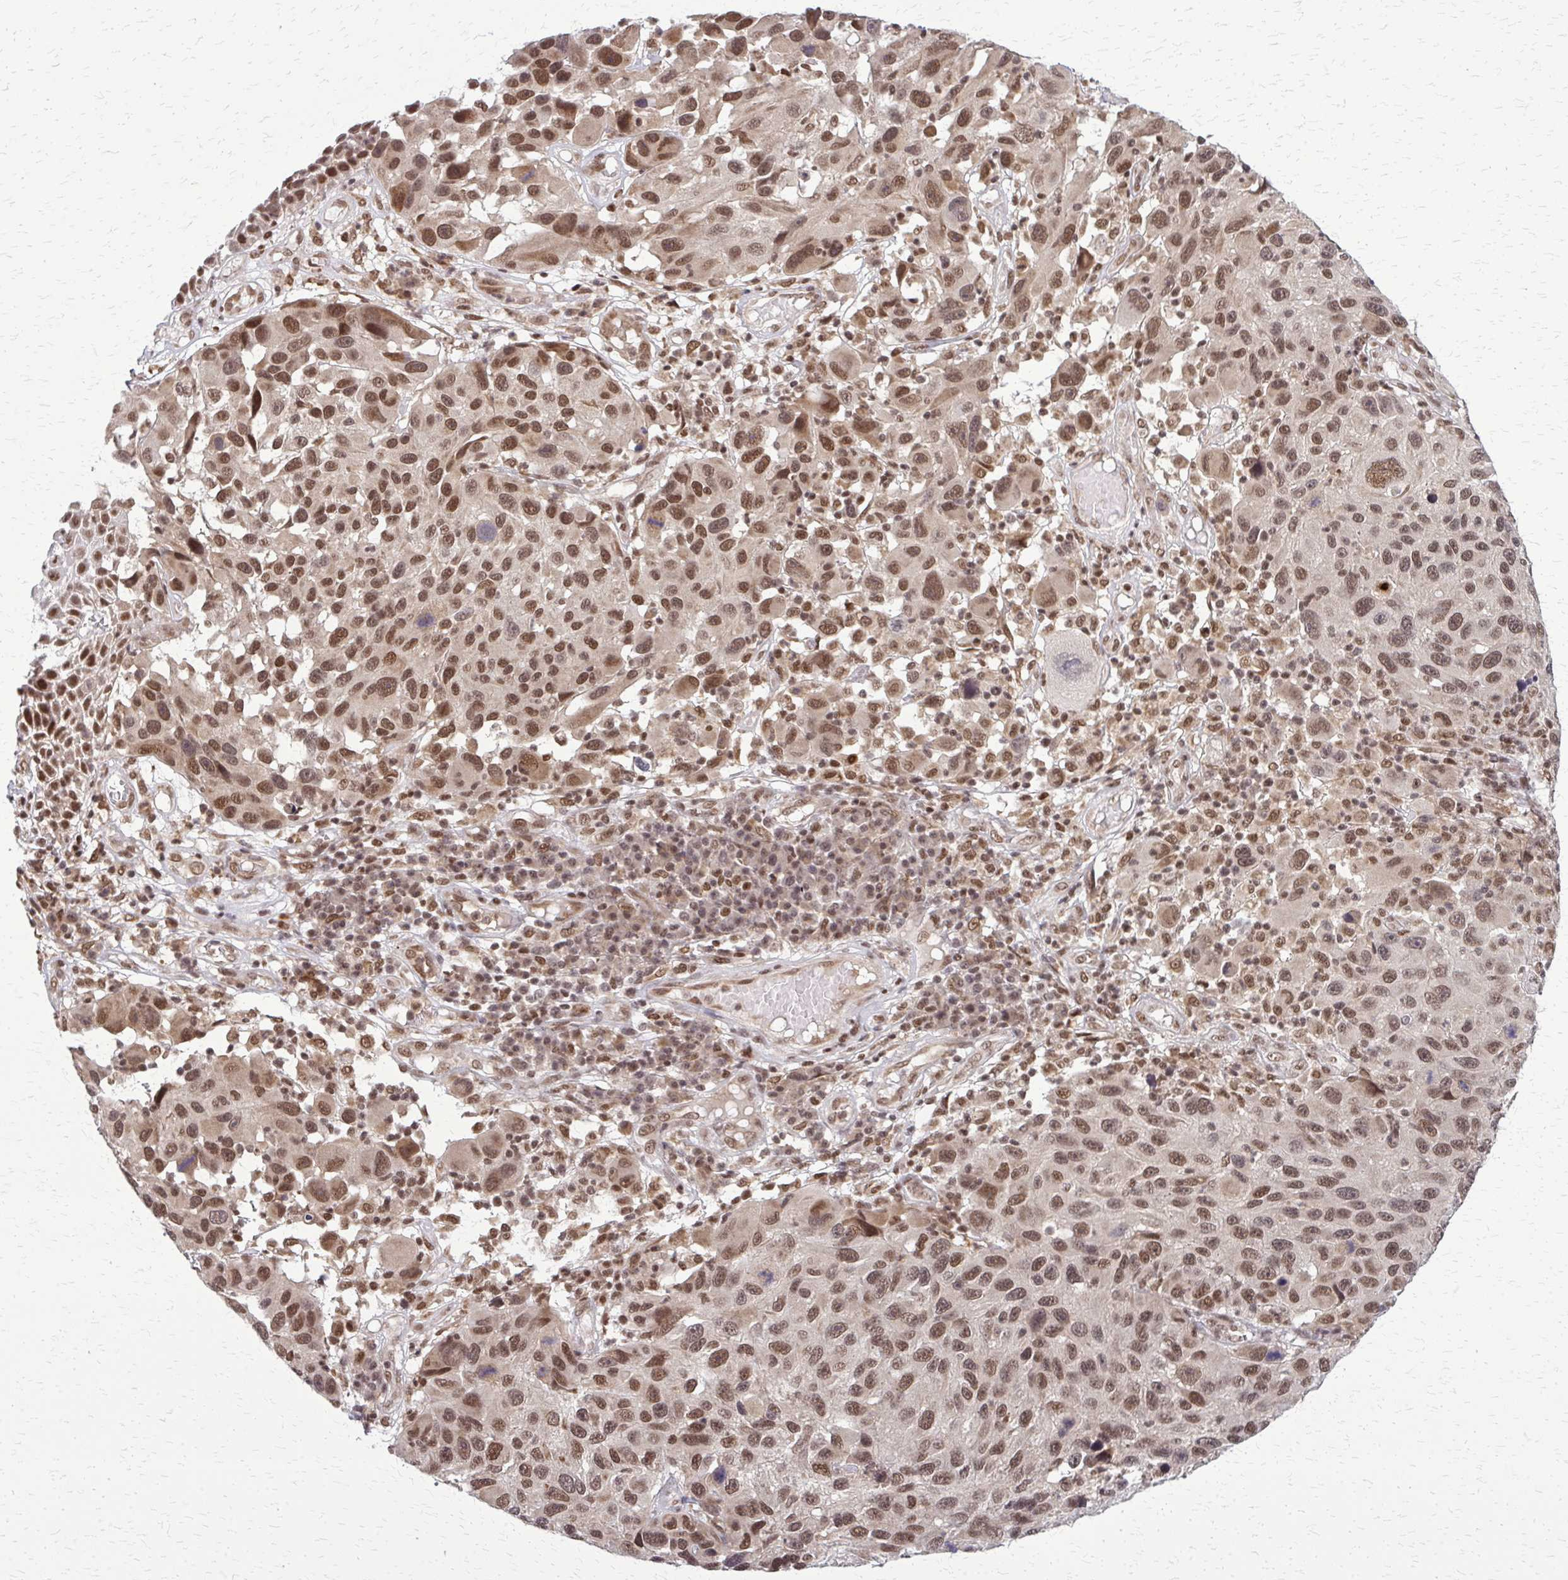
{"staining": {"intensity": "moderate", "quantity": ">75%", "location": "nuclear"}, "tissue": "melanoma", "cell_type": "Tumor cells", "image_type": "cancer", "snomed": [{"axis": "morphology", "description": "Malignant melanoma, NOS"}, {"axis": "topography", "description": "Skin"}], "caption": "Protein staining of malignant melanoma tissue shows moderate nuclear expression in about >75% of tumor cells. (DAB (3,3'-diaminobenzidine) = brown stain, brightfield microscopy at high magnification).", "gene": "HDAC3", "patient": {"sex": "male", "age": 53}}